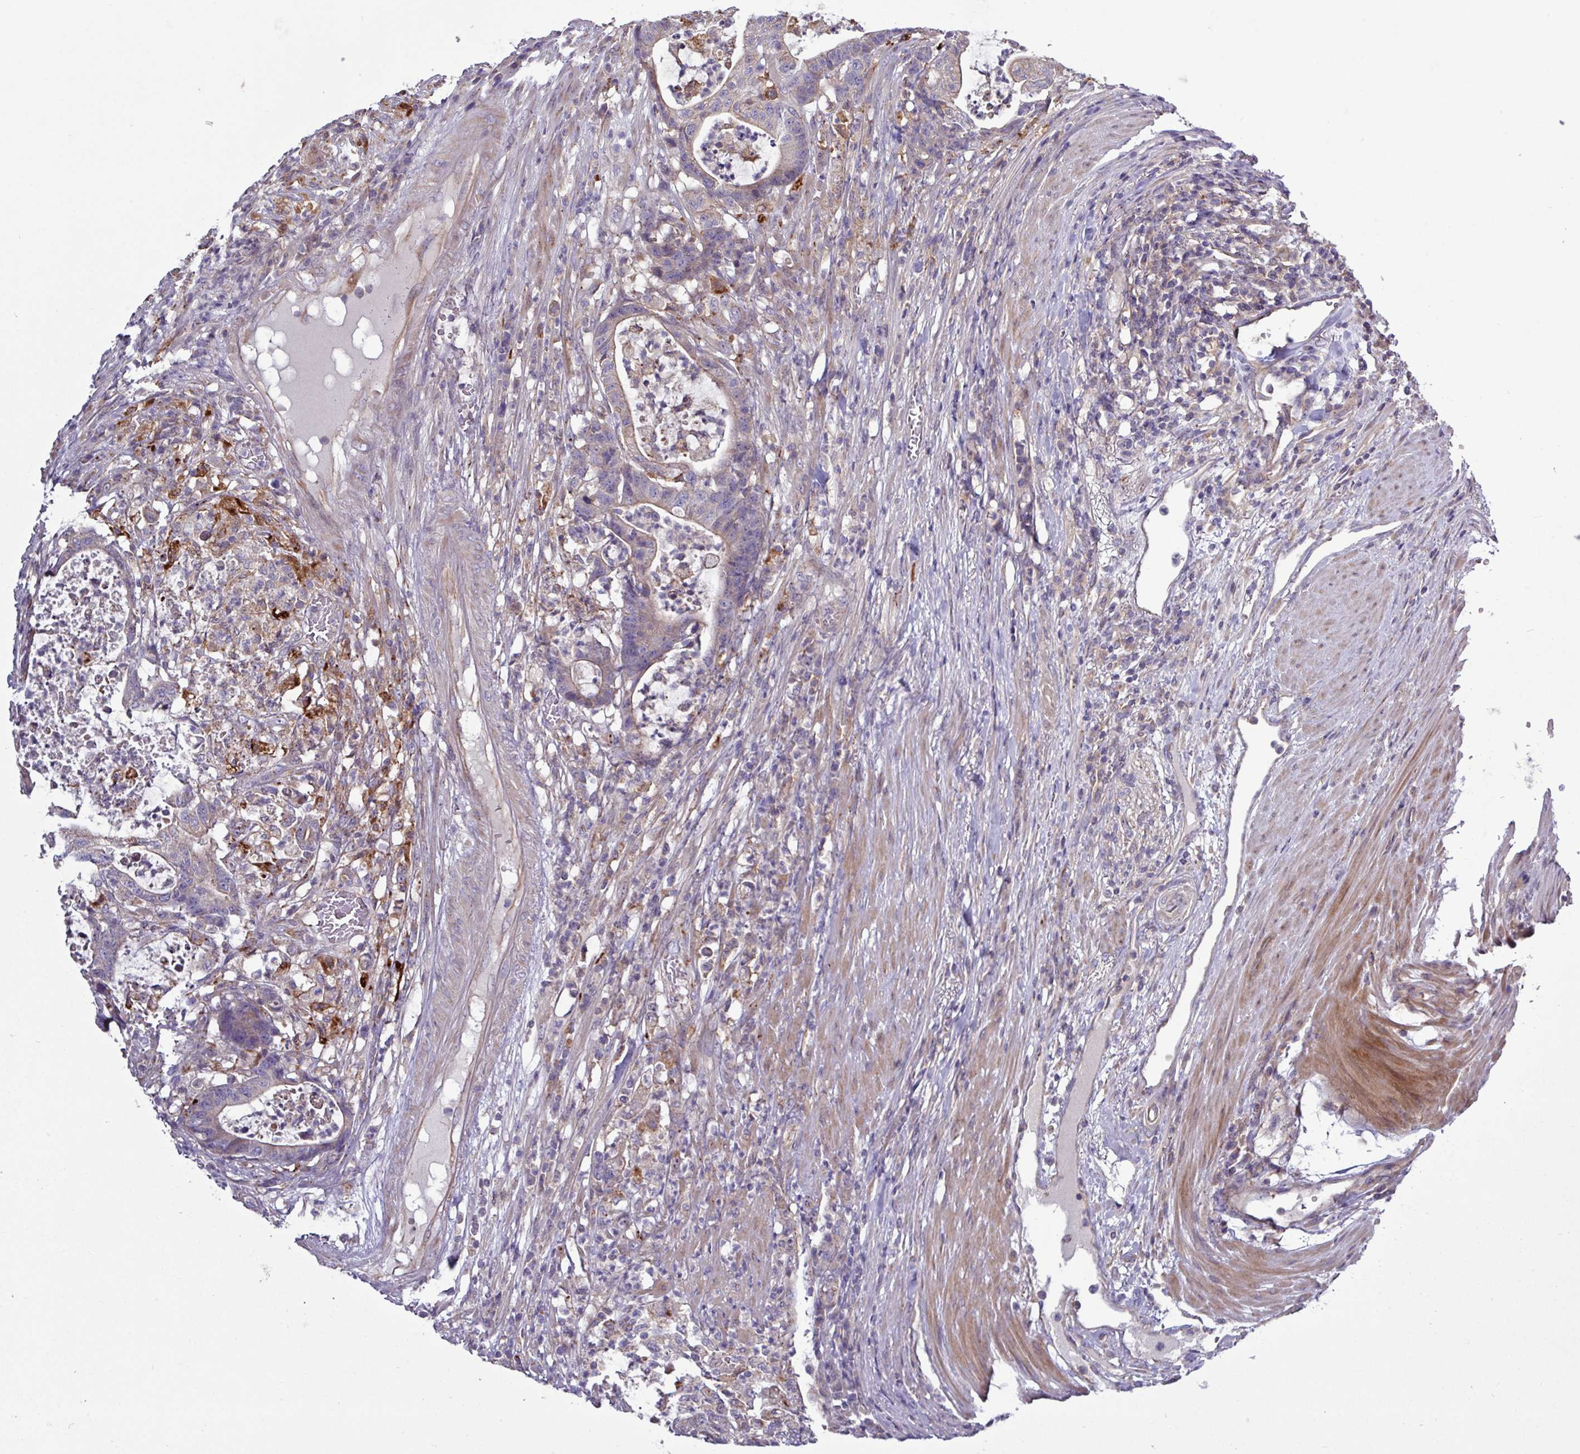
{"staining": {"intensity": "weak", "quantity": "<25%", "location": "cytoplasmic/membranous"}, "tissue": "colorectal cancer", "cell_type": "Tumor cells", "image_type": "cancer", "snomed": [{"axis": "morphology", "description": "Adenocarcinoma, NOS"}, {"axis": "topography", "description": "Colon"}], "caption": "Micrograph shows no protein positivity in tumor cells of colorectal cancer tissue.", "gene": "PLIN2", "patient": {"sex": "female", "age": 84}}